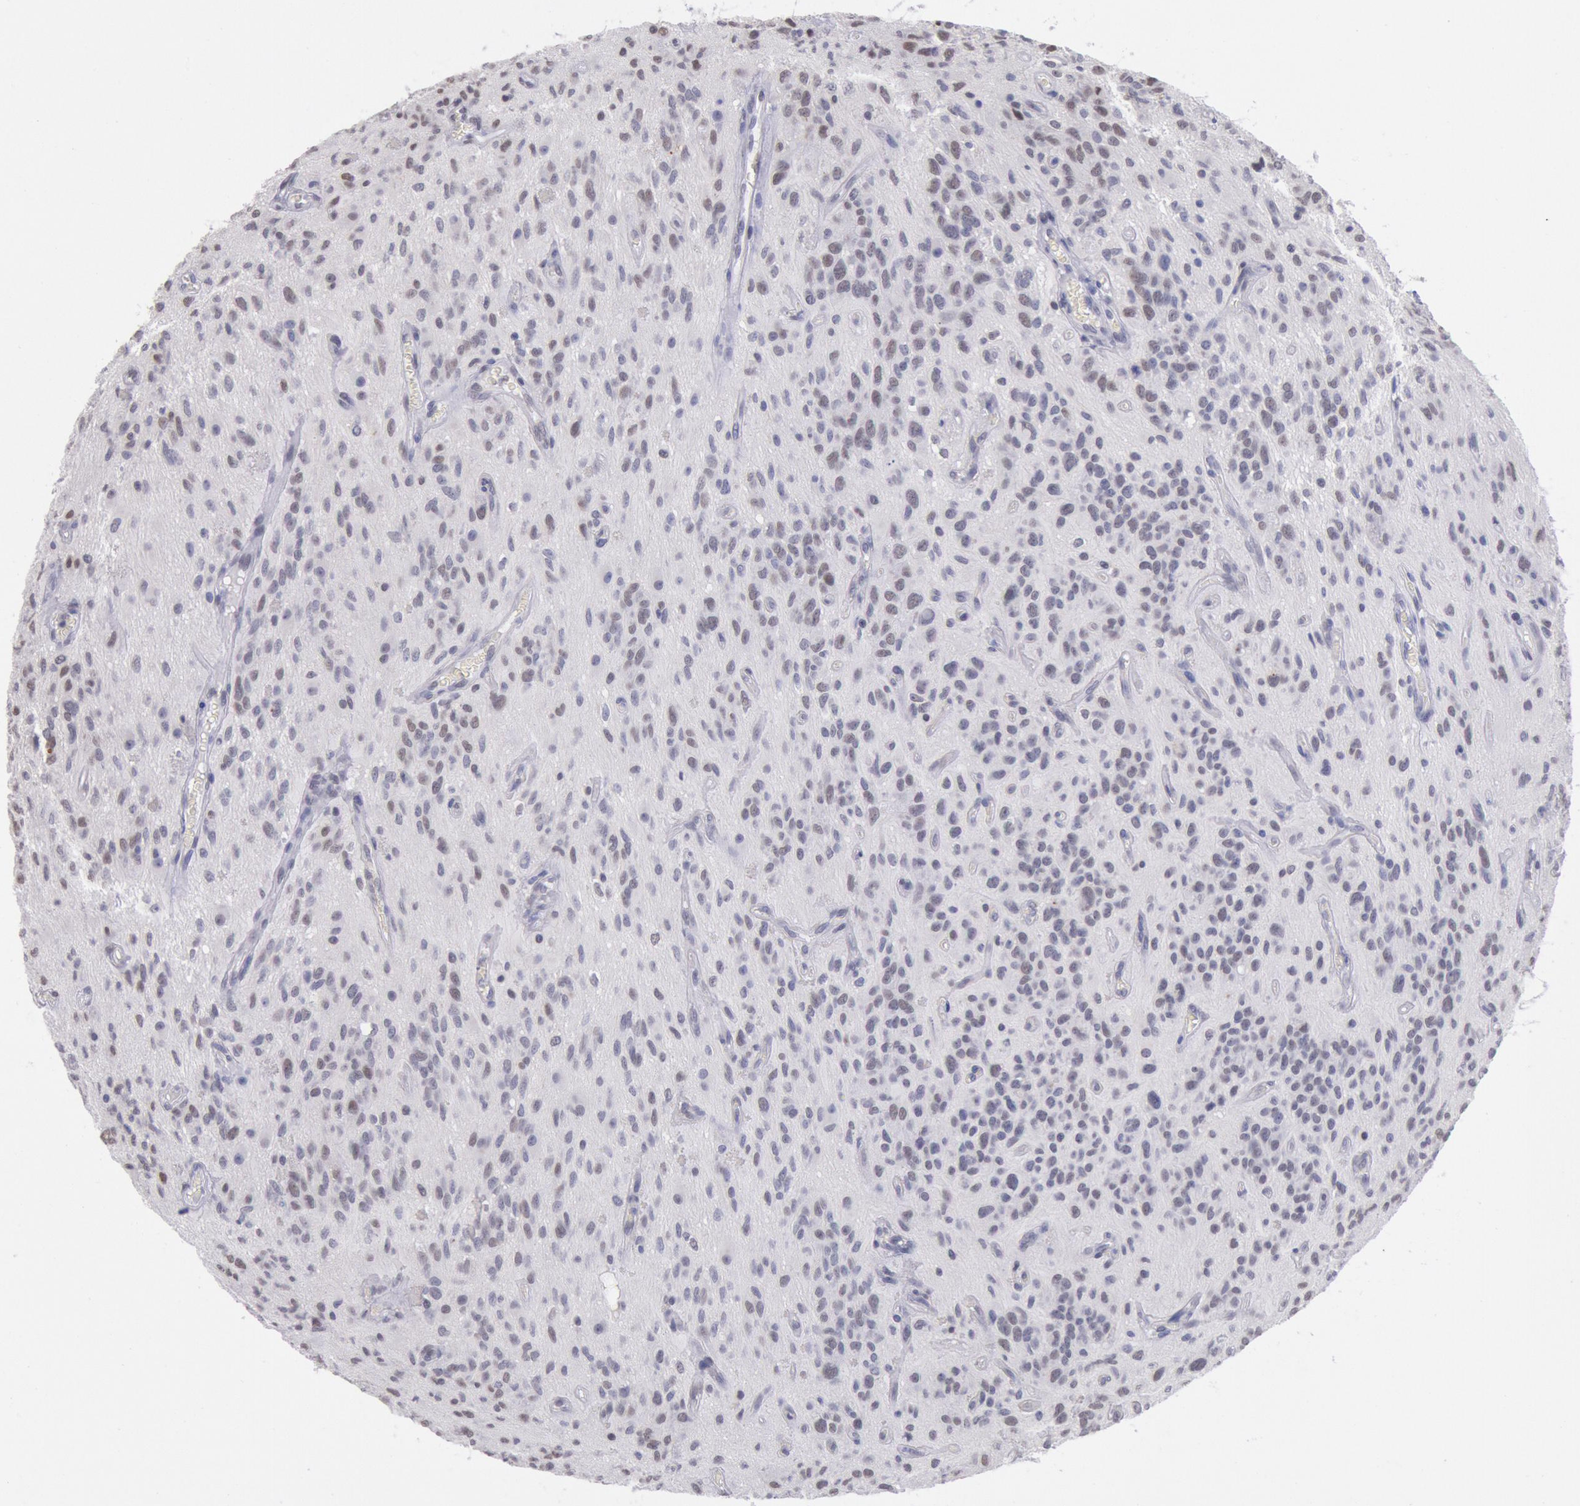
{"staining": {"intensity": "weak", "quantity": "<25%", "location": "nuclear"}, "tissue": "glioma", "cell_type": "Tumor cells", "image_type": "cancer", "snomed": [{"axis": "morphology", "description": "Glioma, malignant, Low grade"}, {"axis": "topography", "description": "Brain"}], "caption": "Tumor cells show no significant protein positivity in malignant glioma (low-grade).", "gene": "MYH7", "patient": {"sex": "female", "age": 15}}